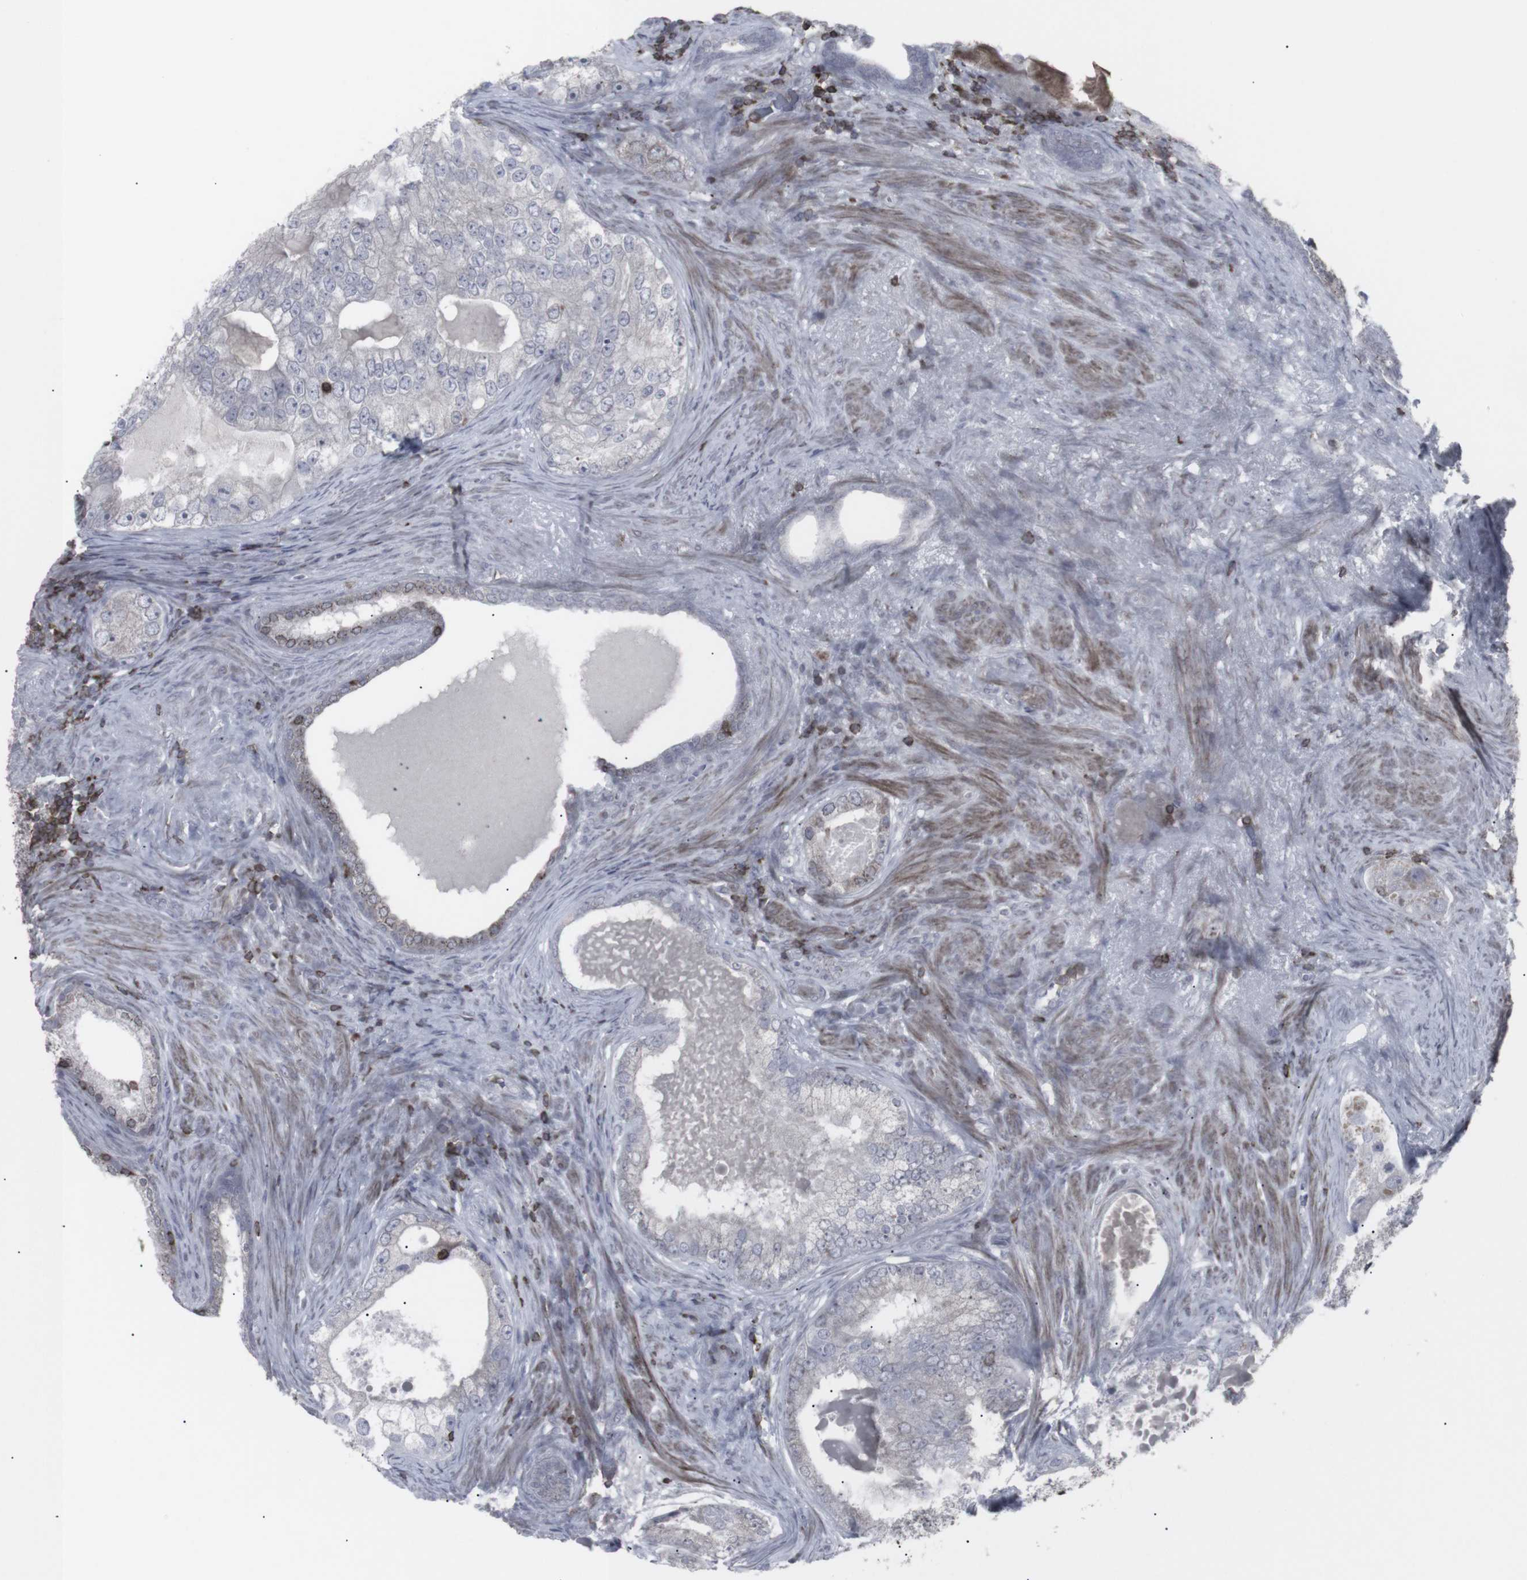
{"staining": {"intensity": "negative", "quantity": "none", "location": "none"}, "tissue": "prostate cancer", "cell_type": "Tumor cells", "image_type": "cancer", "snomed": [{"axis": "morphology", "description": "Adenocarcinoma, High grade"}, {"axis": "topography", "description": "Prostate"}], "caption": "Immunohistochemical staining of human prostate cancer (high-grade adenocarcinoma) shows no significant positivity in tumor cells. The staining was performed using DAB (3,3'-diaminobenzidine) to visualize the protein expression in brown, while the nuclei were stained in blue with hematoxylin (Magnification: 20x).", "gene": "APOBEC2", "patient": {"sex": "male", "age": 66}}